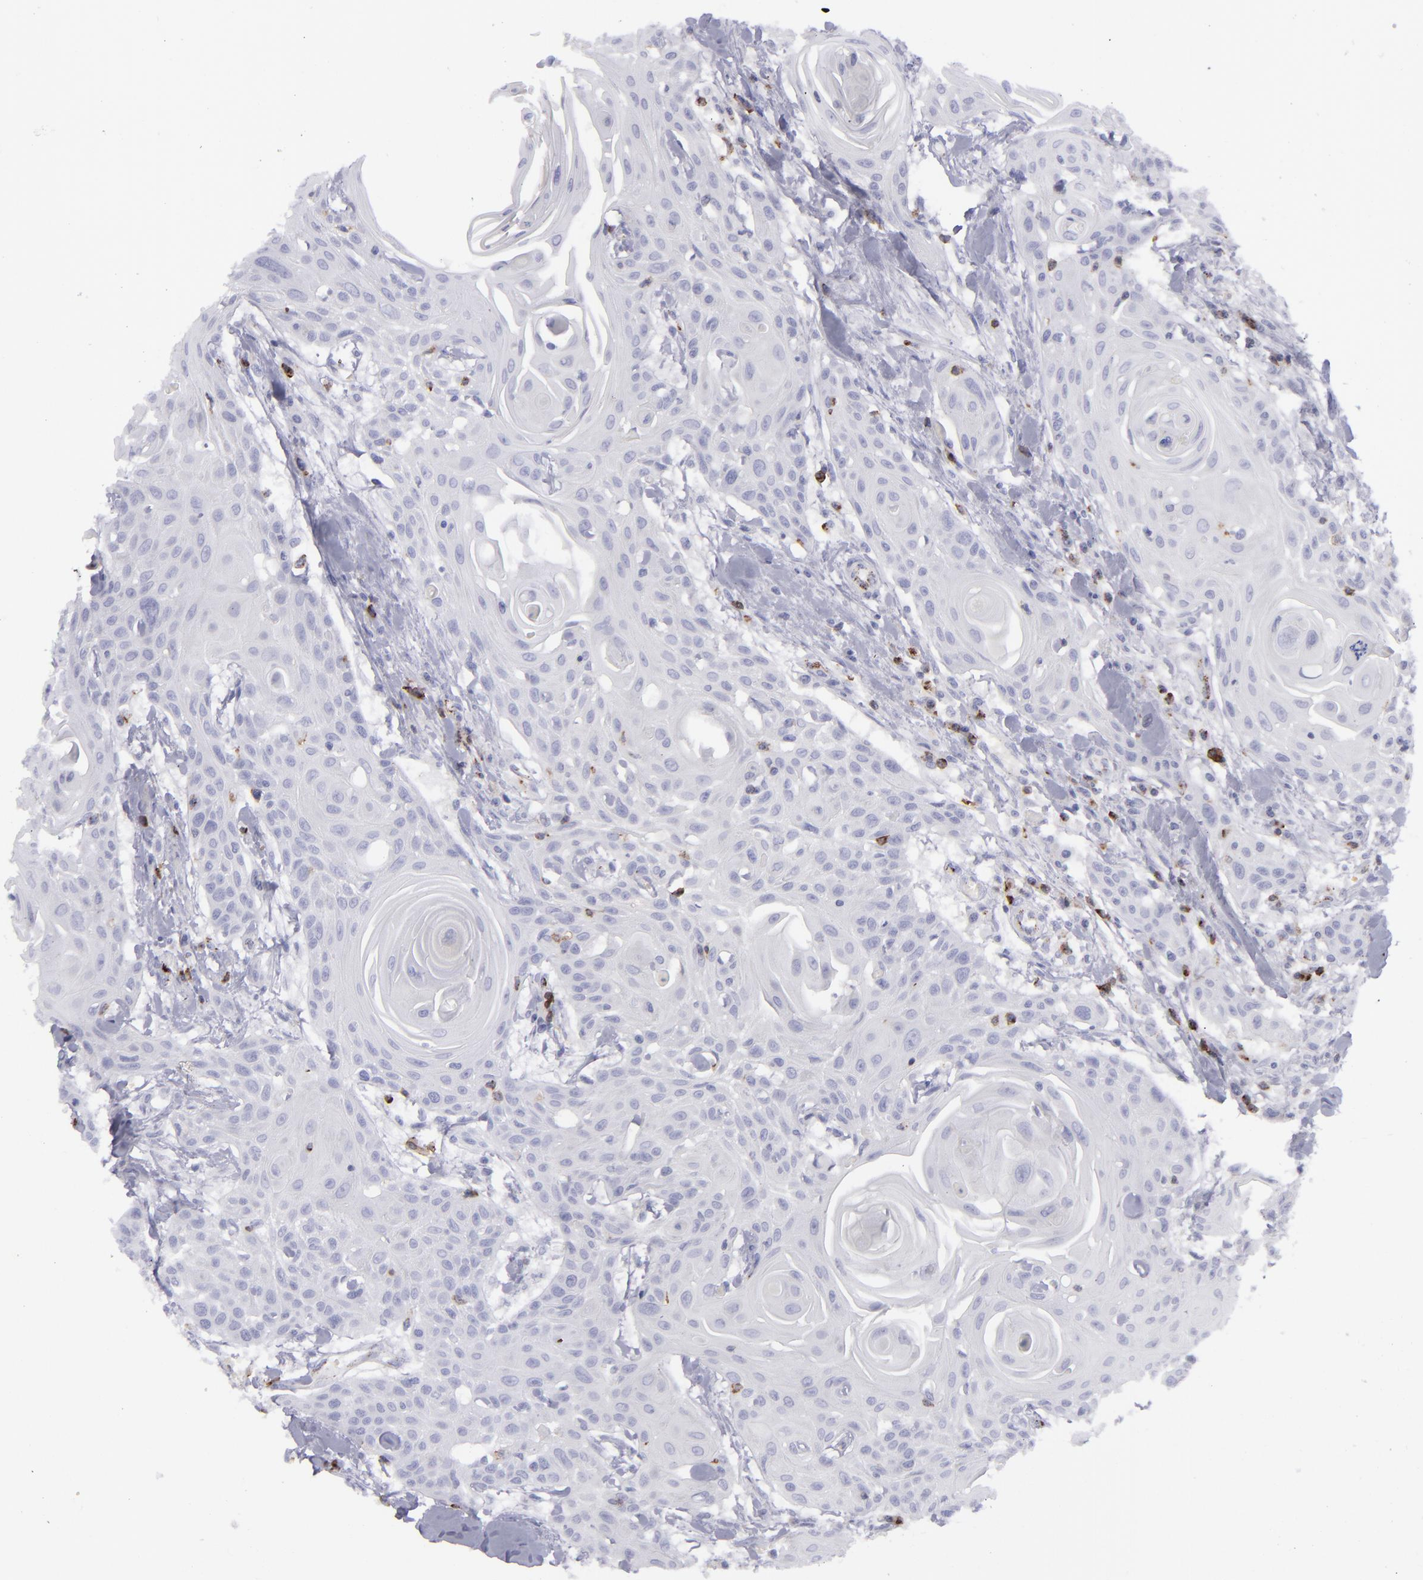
{"staining": {"intensity": "negative", "quantity": "none", "location": "none"}, "tissue": "head and neck cancer", "cell_type": "Tumor cells", "image_type": "cancer", "snomed": [{"axis": "morphology", "description": "Squamous cell carcinoma, NOS"}, {"axis": "morphology", "description": "Squamous cell carcinoma, metastatic, NOS"}, {"axis": "topography", "description": "Lymph node"}, {"axis": "topography", "description": "Salivary gland"}, {"axis": "topography", "description": "Head-Neck"}], "caption": "Tumor cells show no significant protein positivity in head and neck cancer (squamous cell carcinoma).", "gene": "CD27", "patient": {"sex": "female", "age": 74}}